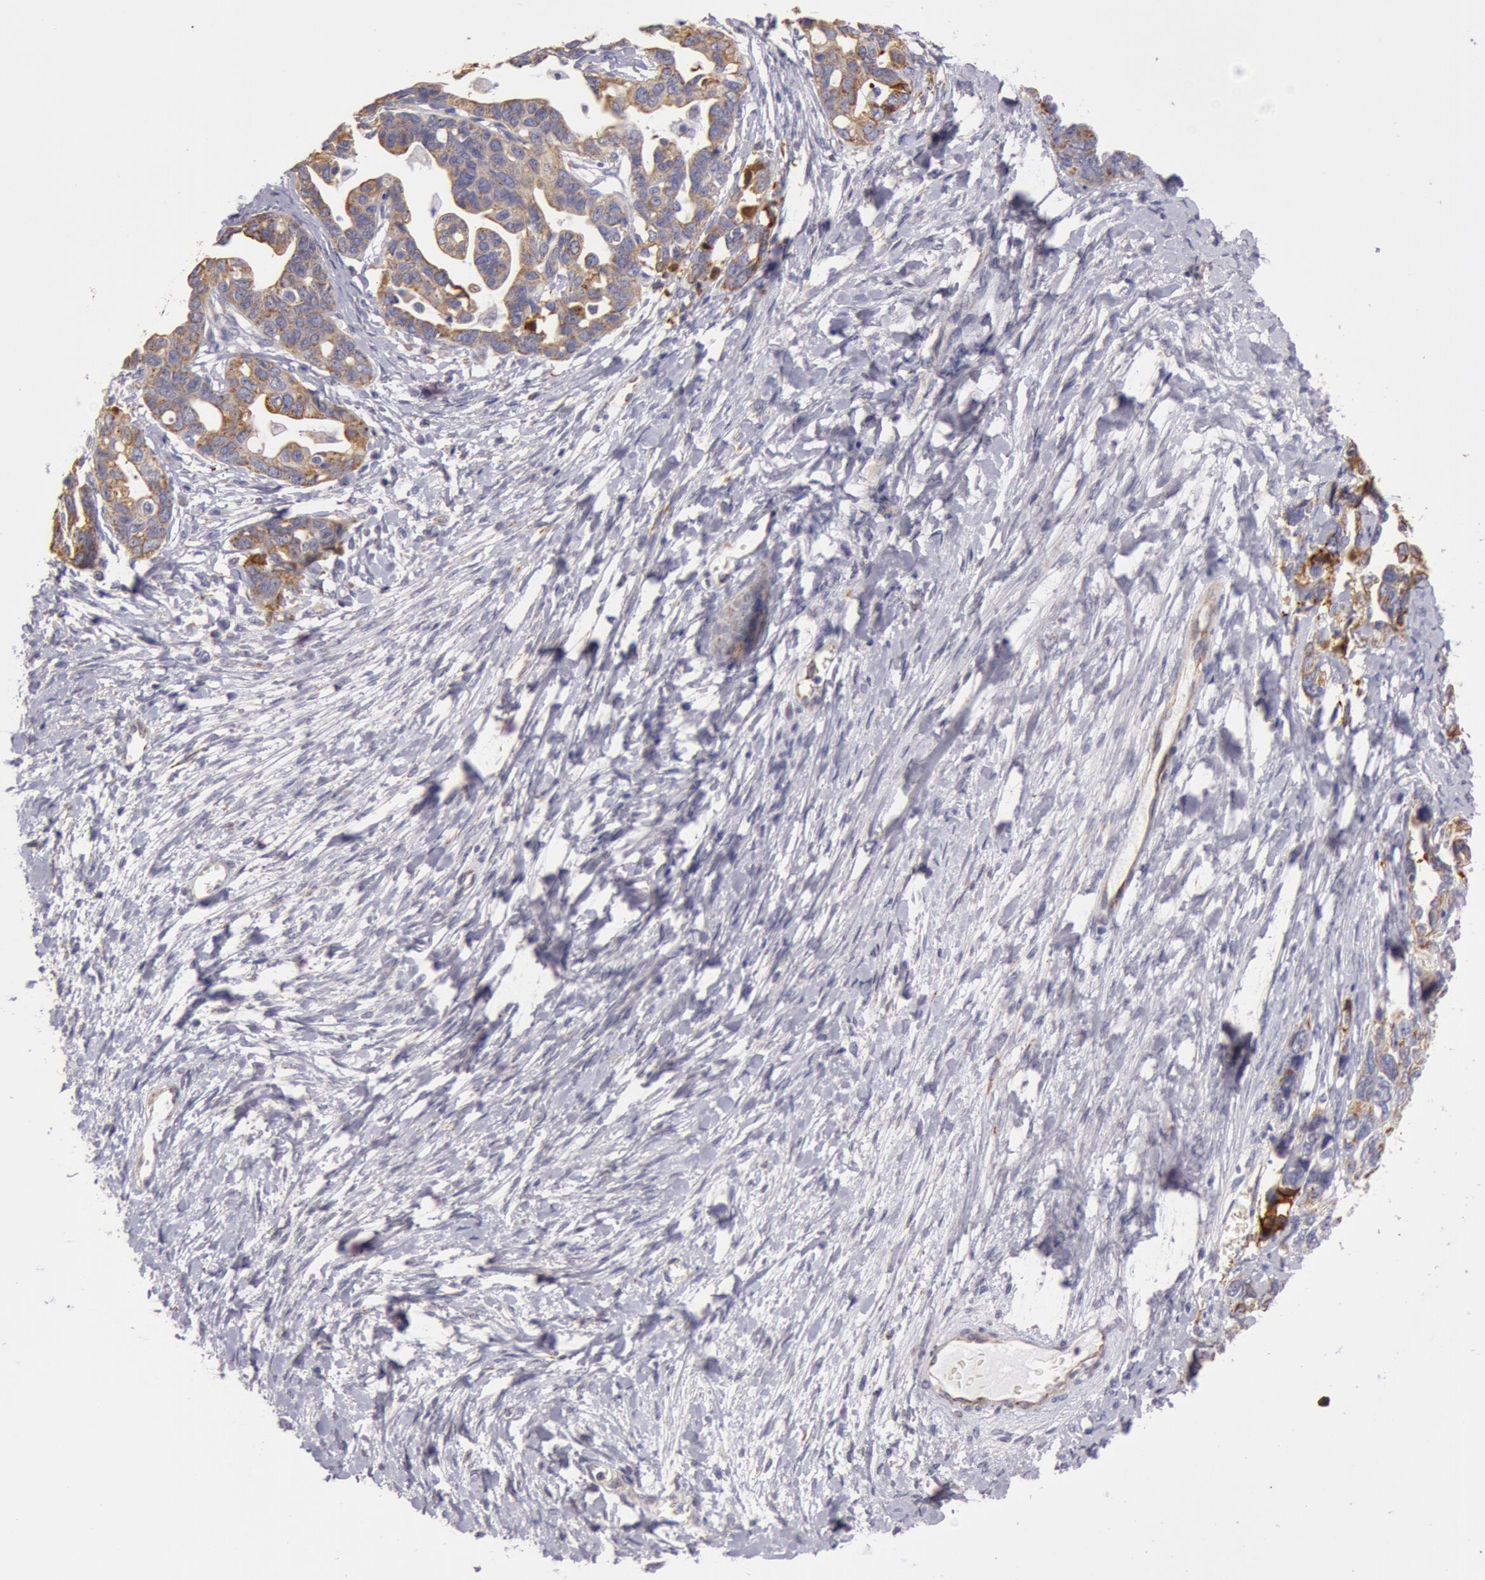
{"staining": {"intensity": "moderate", "quantity": ">75%", "location": "cytoplasmic/membranous"}, "tissue": "ovarian cancer", "cell_type": "Tumor cells", "image_type": "cancer", "snomed": [{"axis": "morphology", "description": "Cystadenocarcinoma, serous, NOS"}, {"axis": "topography", "description": "Ovary"}], "caption": "Moderate cytoplasmic/membranous staining for a protein is seen in about >75% of tumor cells of ovarian cancer (serous cystadenocarcinoma) using immunohistochemistry.", "gene": "KRT18", "patient": {"sex": "female", "age": 69}}